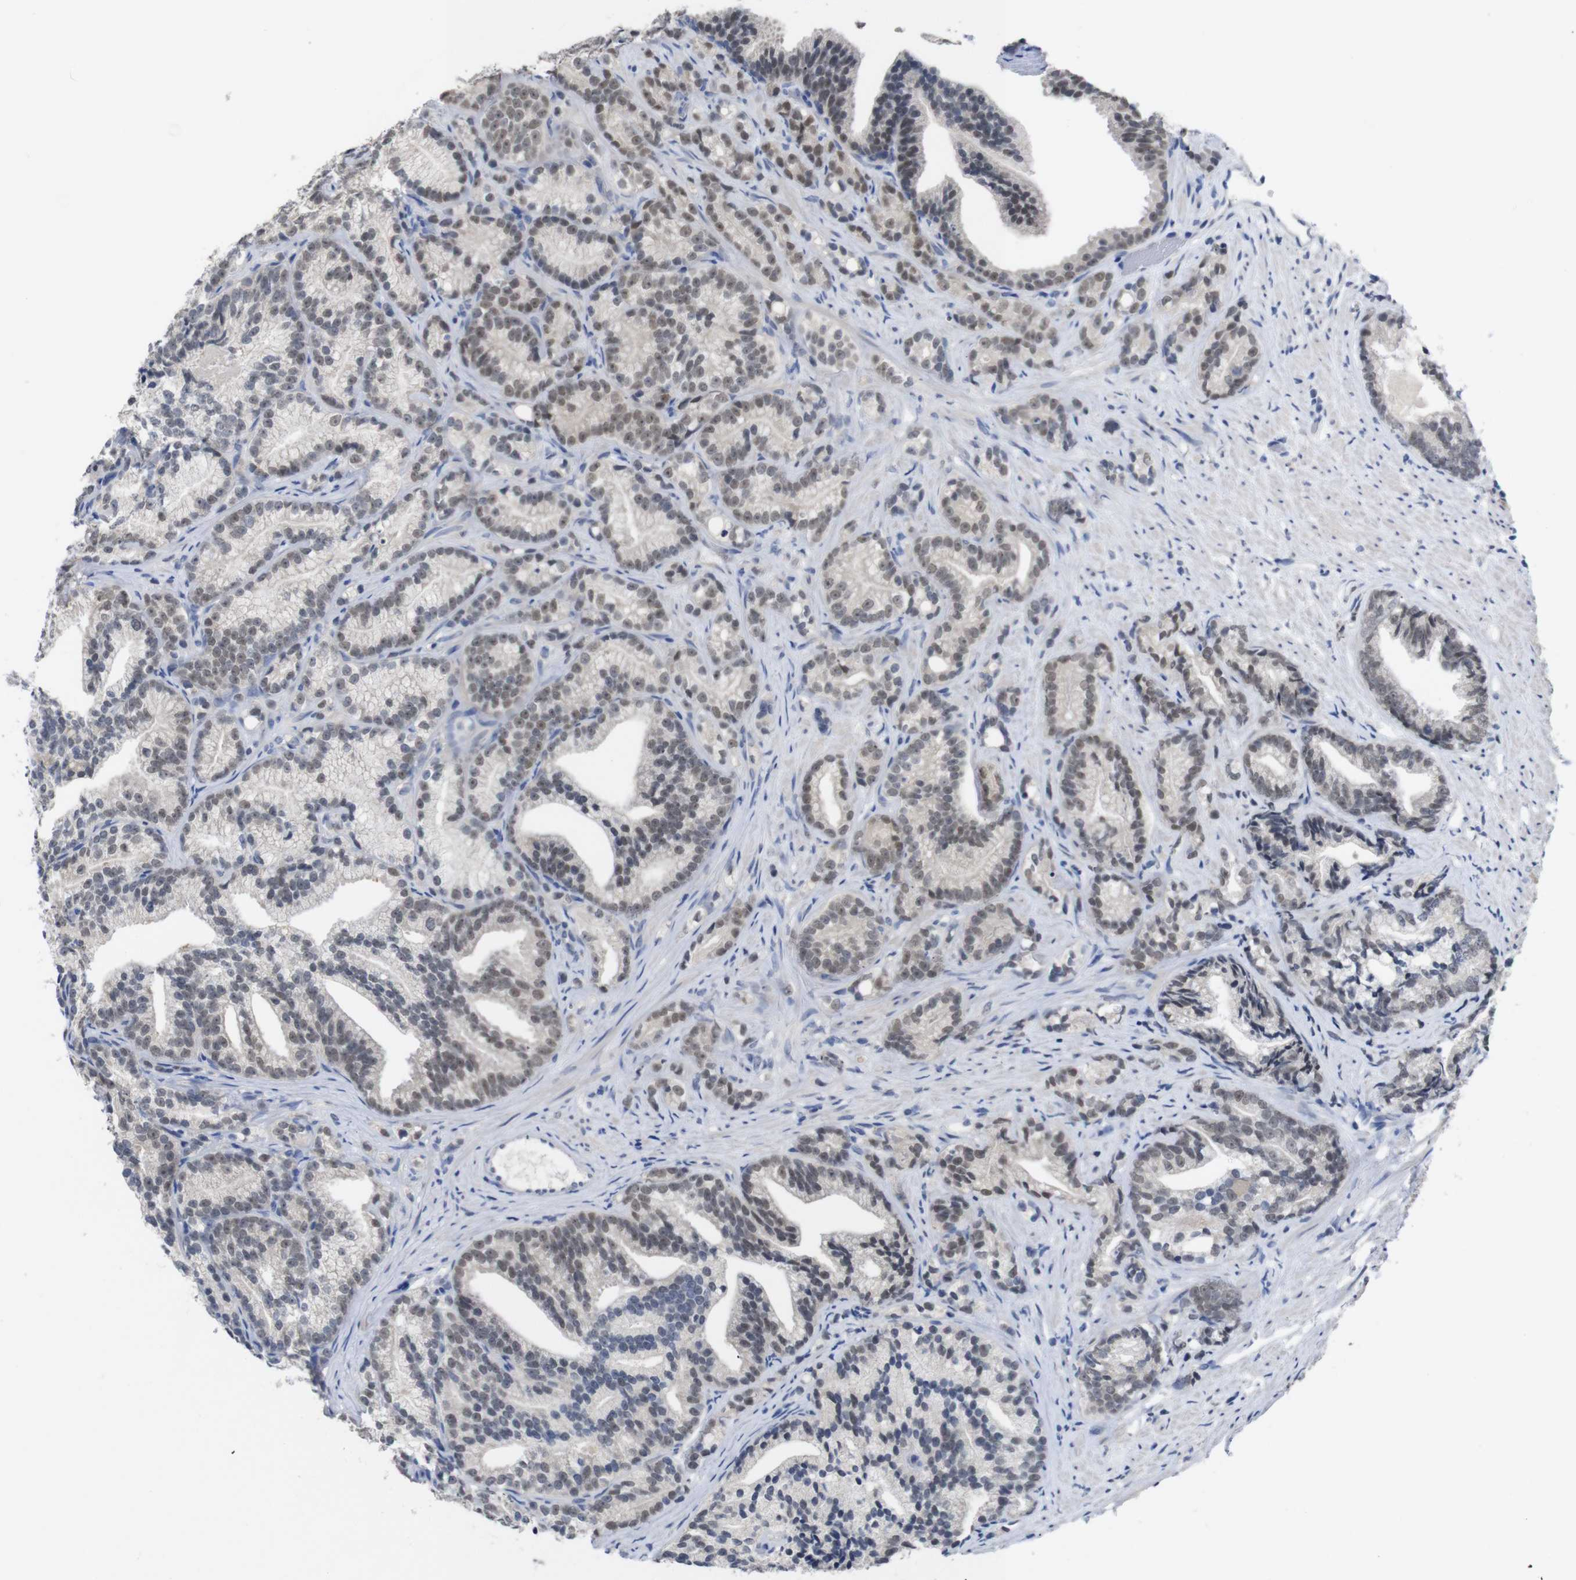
{"staining": {"intensity": "moderate", "quantity": "25%-75%", "location": "nuclear"}, "tissue": "prostate cancer", "cell_type": "Tumor cells", "image_type": "cancer", "snomed": [{"axis": "morphology", "description": "Adenocarcinoma, Low grade"}, {"axis": "topography", "description": "Prostate"}], "caption": "Immunohistochemistry (IHC) histopathology image of neoplastic tissue: prostate cancer stained using immunohistochemistry demonstrates medium levels of moderate protein expression localized specifically in the nuclear of tumor cells, appearing as a nuclear brown color.", "gene": "HNF1A", "patient": {"sex": "male", "age": 89}}